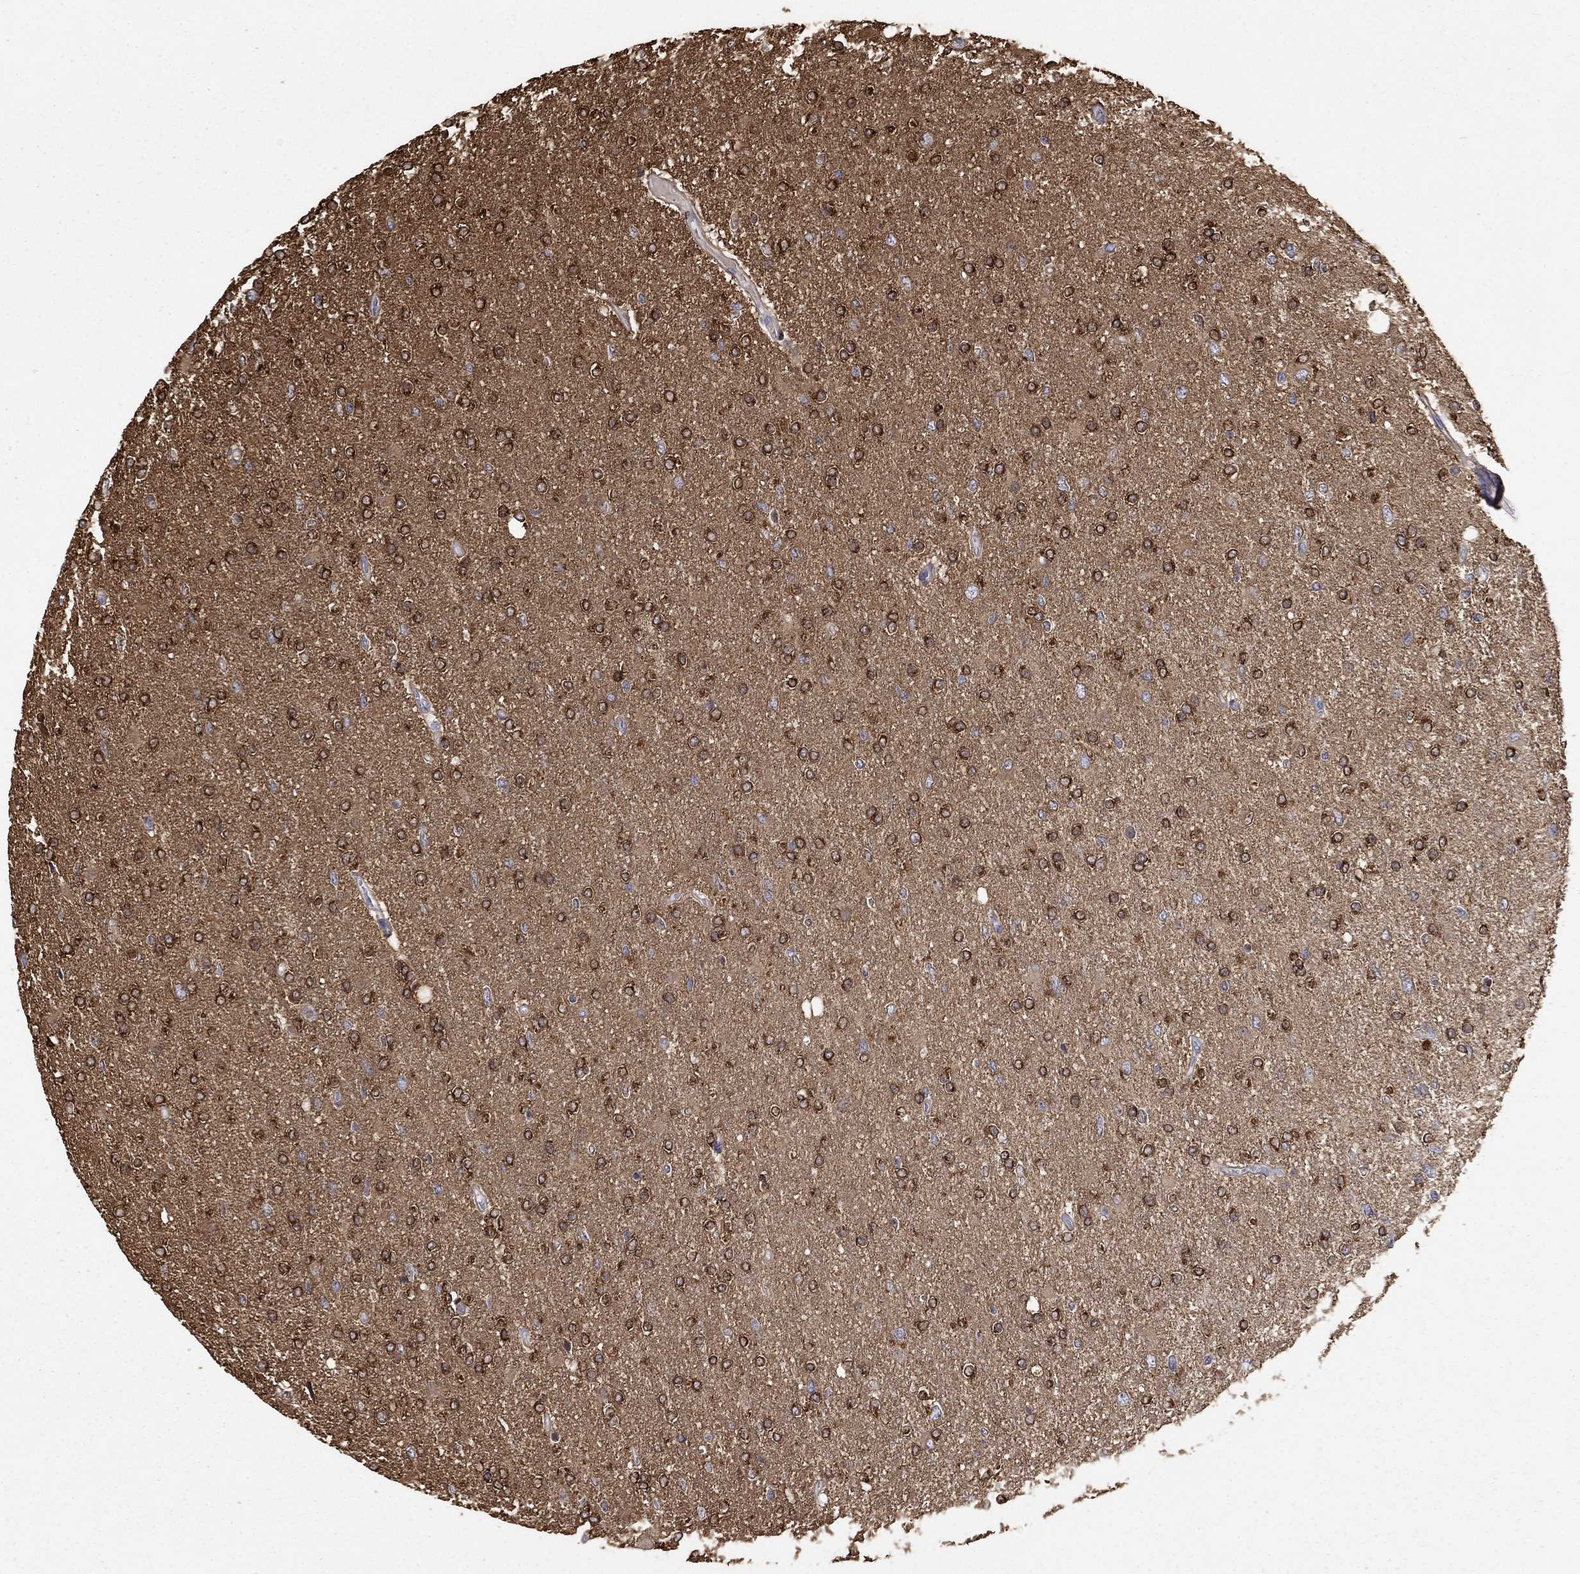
{"staining": {"intensity": "strong", "quantity": ">75%", "location": "cytoplasmic/membranous"}, "tissue": "glioma", "cell_type": "Tumor cells", "image_type": "cancer", "snomed": [{"axis": "morphology", "description": "Glioma, malignant, High grade"}, {"axis": "topography", "description": "Cerebral cortex"}], "caption": "Malignant glioma (high-grade) stained with a protein marker exhibits strong staining in tumor cells.", "gene": "DPYSL2", "patient": {"sex": "male", "age": 70}}